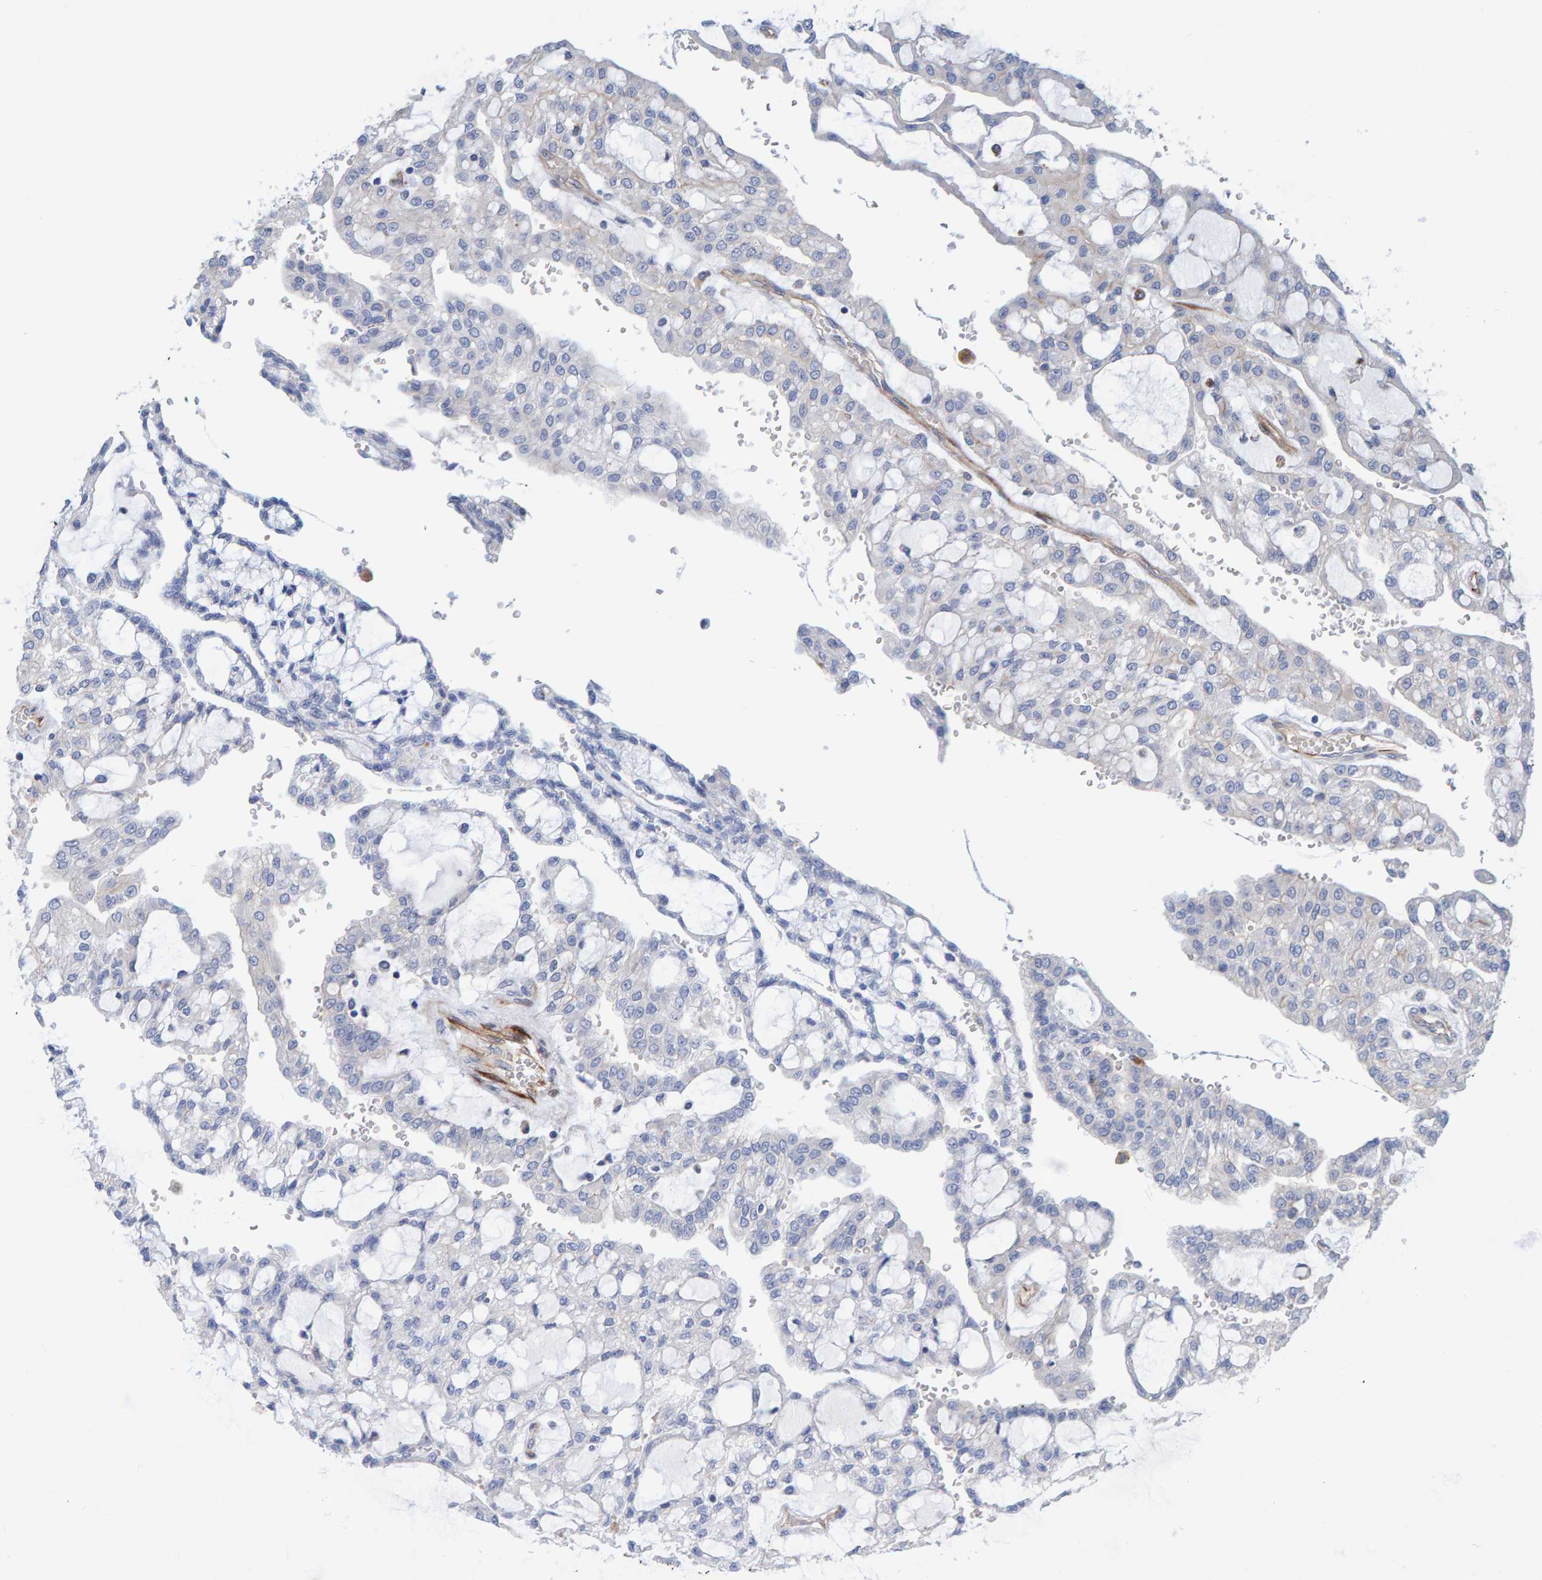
{"staining": {"intensity": "negative", "quantity": "none", "location": "none"}, "tissue": "renal cancer", "cell_type": "Tumor cells", "image_type": "cancer", "snomed": [{"axis": "morphology", "description": "Adenocarcinoma, NOS"}, {"axis": "topography", "description": "Kidney"}], "caption": "High magnification brightfield microscopy of renal cancer (adenocarcinoma) stained with DAB (brown) and counterstained with hematoxylin (blue): tumor cells show no significant staining.", "gene": "POLG2", "patient": {"sex": "male", "age": 63}}